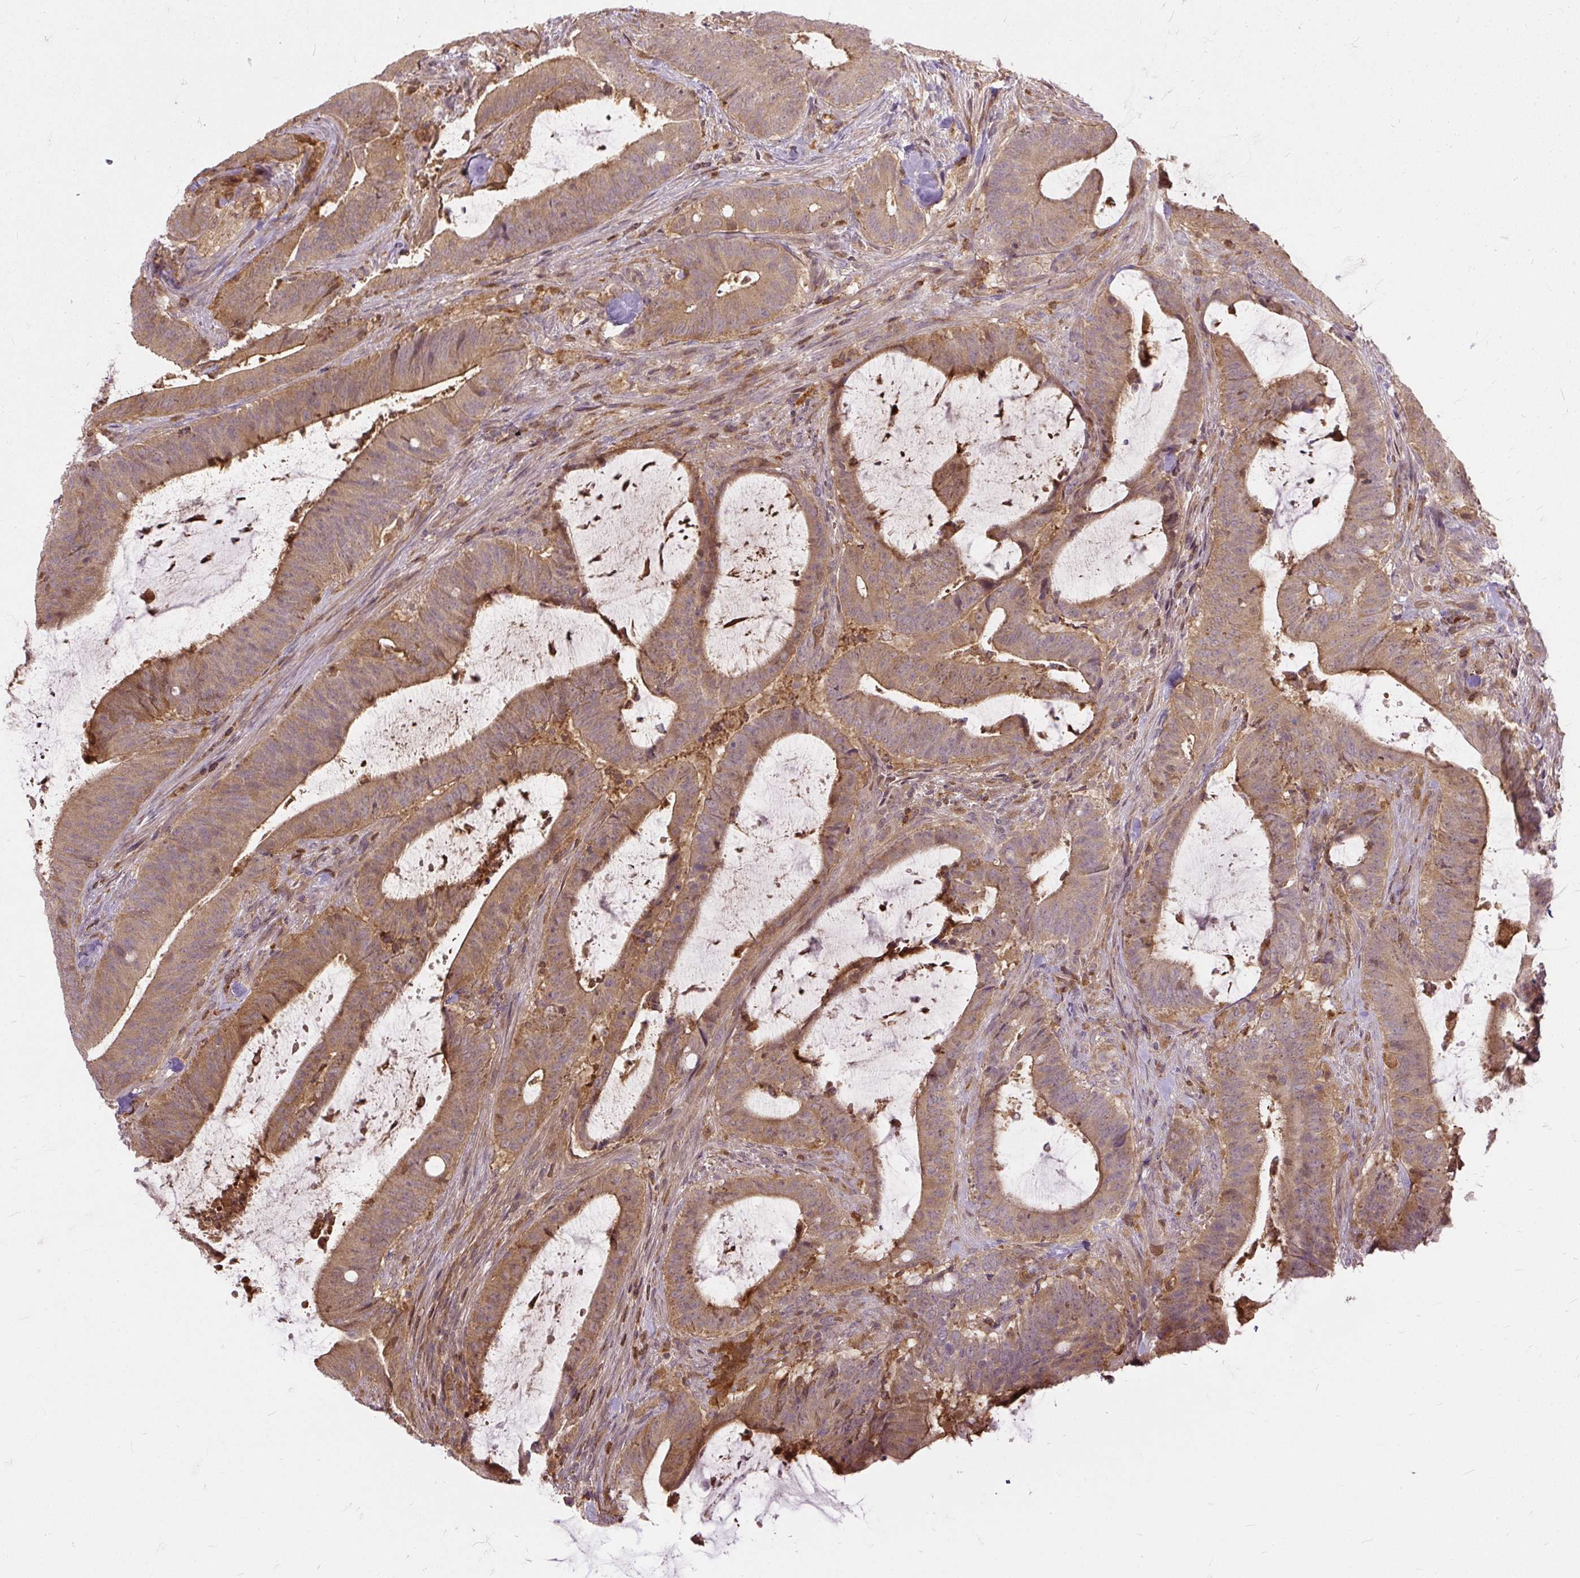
{"staining": {"intensity": "moderate", "quantity": ">75%", "location": "cytoplasmic/membranous"}, "tissue": "colorectal cancer", "cell_type": "Tumor cells", "image_type": "cancer", "snomed": [{"axis": "morphology", "description": "Adenocarcinoma, NOS"}, {"axis": "topography", "description": "Colon"}], "caption": "Immunohistochemical staining of human colorectal cancer displays medium levels of moderate cytoplasmic/membranous positivity in approximately >75% of tumor cells.", "gene": "AP5S1", "patient": {"sex": "female", "age": 43}}